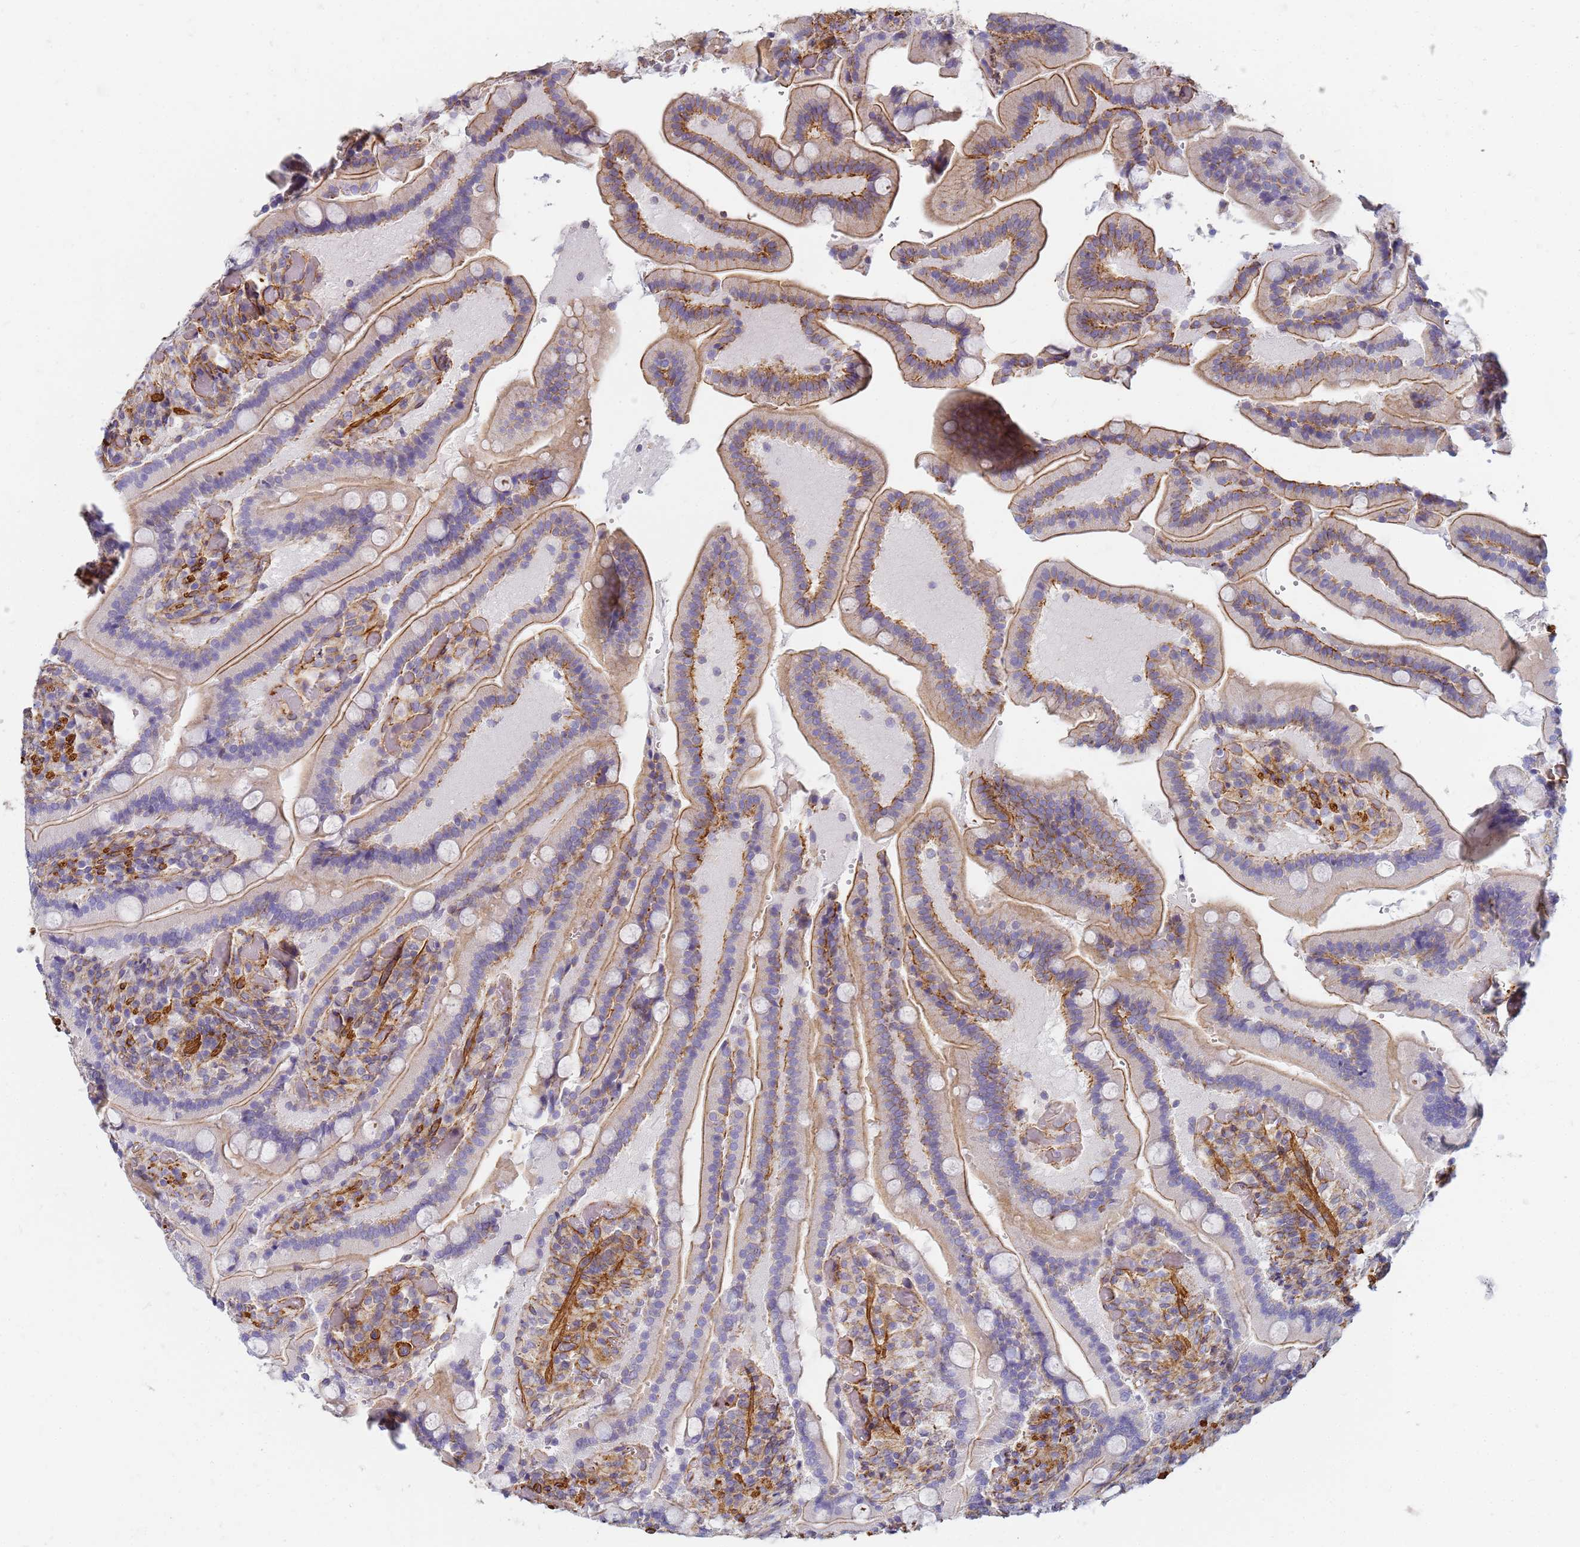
{"staining": {"intensity": "moderate", "quantity": "25%-75%", "location": "cytoplasmic/membranous"}, "tissue": "duodenum", "cell_type": "Glandular cells", "image_type": "normal", "snomed": [{"axis": "morphology", "description": "Normal tissue, NOS"}, {"axis": "topography", "description": "Duodenum"}], "caption": "The image shows staining of unremarkable duodenum, revealing moderate cytoplasmic/membranous protein staining (brown color) within glandular cells.", "gene": "TPM1", "patient": {"sex": "female", "age": 62}}